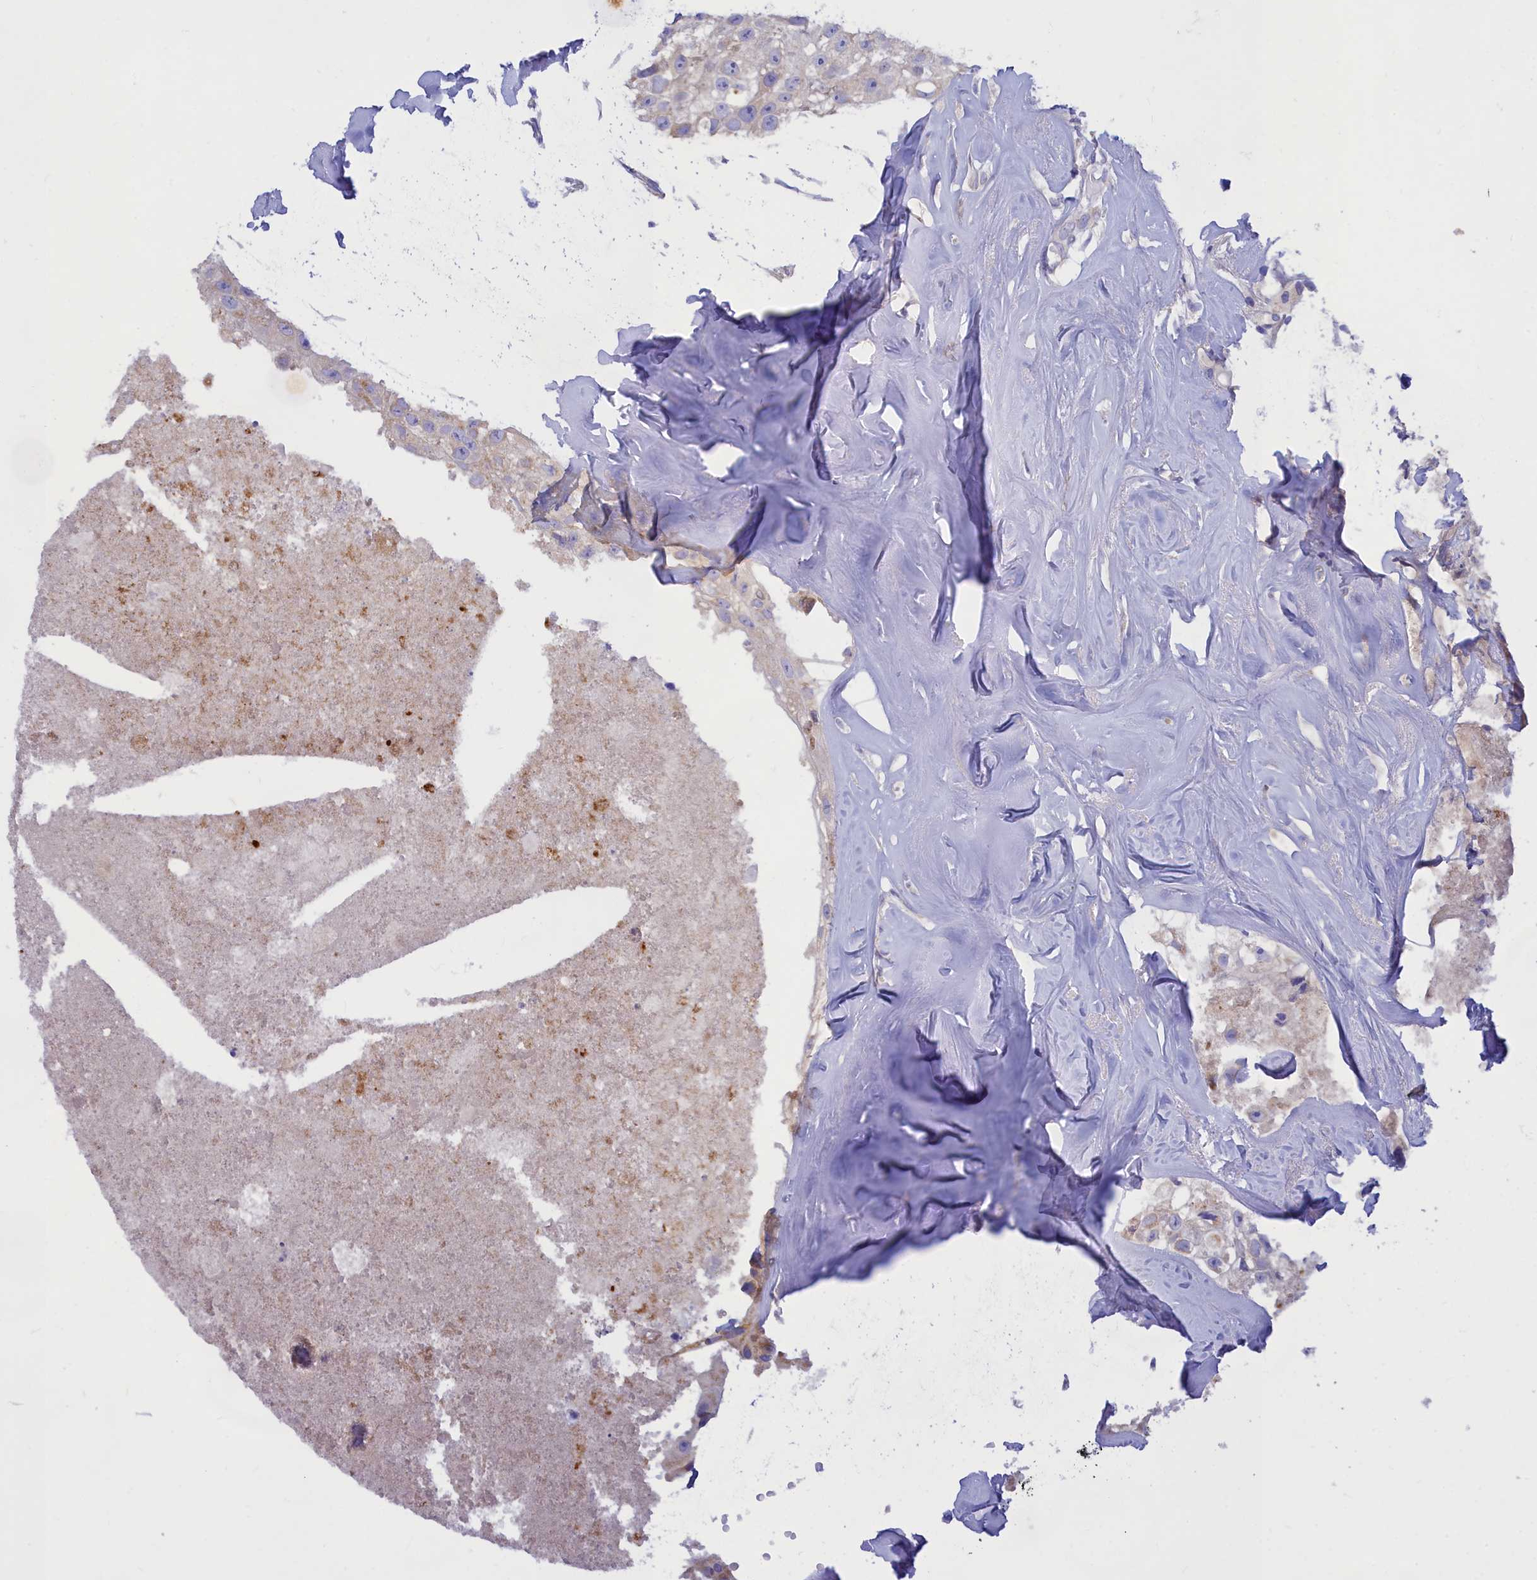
{"staining": {"intensity": "weak", "quantity": "<25%", "location": "cytoplasmic/membranous"}, "tissue": "head and neck cancer", "cell_type": "Tumor cells", "image_type": "cancer", "snomed": [{"axis": "morphology", "description": "Adenocarcinoma, NOS"}, {"axis": "morphology", "description": "Adenocarcinoma, metastatic, NOS"}, {"axis": "topography", "description": "Head-Neck"}], "caption": "Photomicrograph shows no significant protein expression in tumor cells of metastatic adenocarcinoma (head and neck).", "gene": "TMEM30B", "patient": {"sex": "male", "age": 75}}